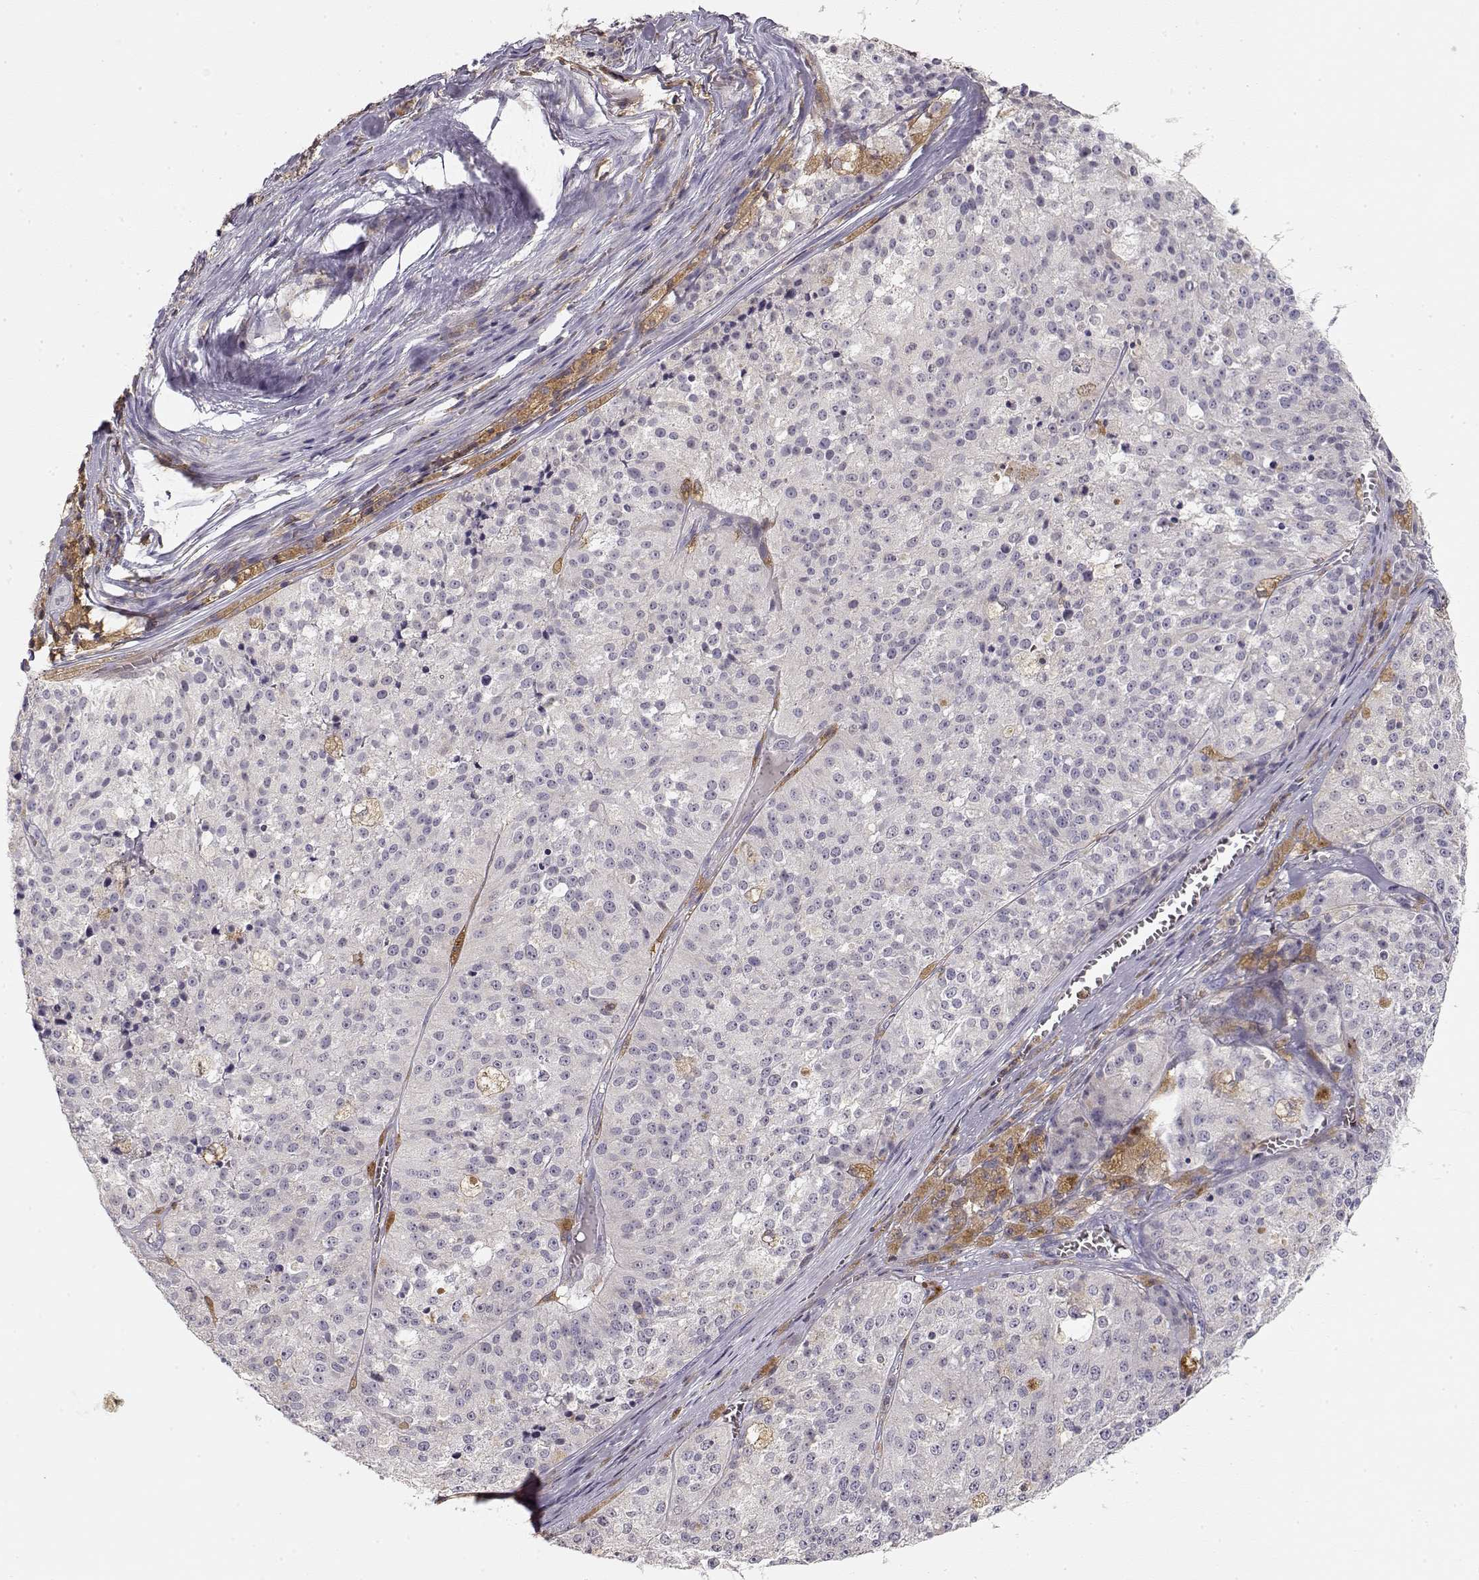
{"staining": {"intensity": "negative", "quantity": "none", "location": "none"}, "tissue": "melanoma", "cell_type": "Tumor cells", "image_type": "cancer", "snomed": [{"axis": "morphology", "description": "Malignant melanoma, Metastatic site"}, {"axis": "topography", "description": "Lymph node"}], "caption": "Tumor cells are negative for protein expression in human melanoma.", "gene": "VAV1", "patient": {"sex": "female", "age": 64}}